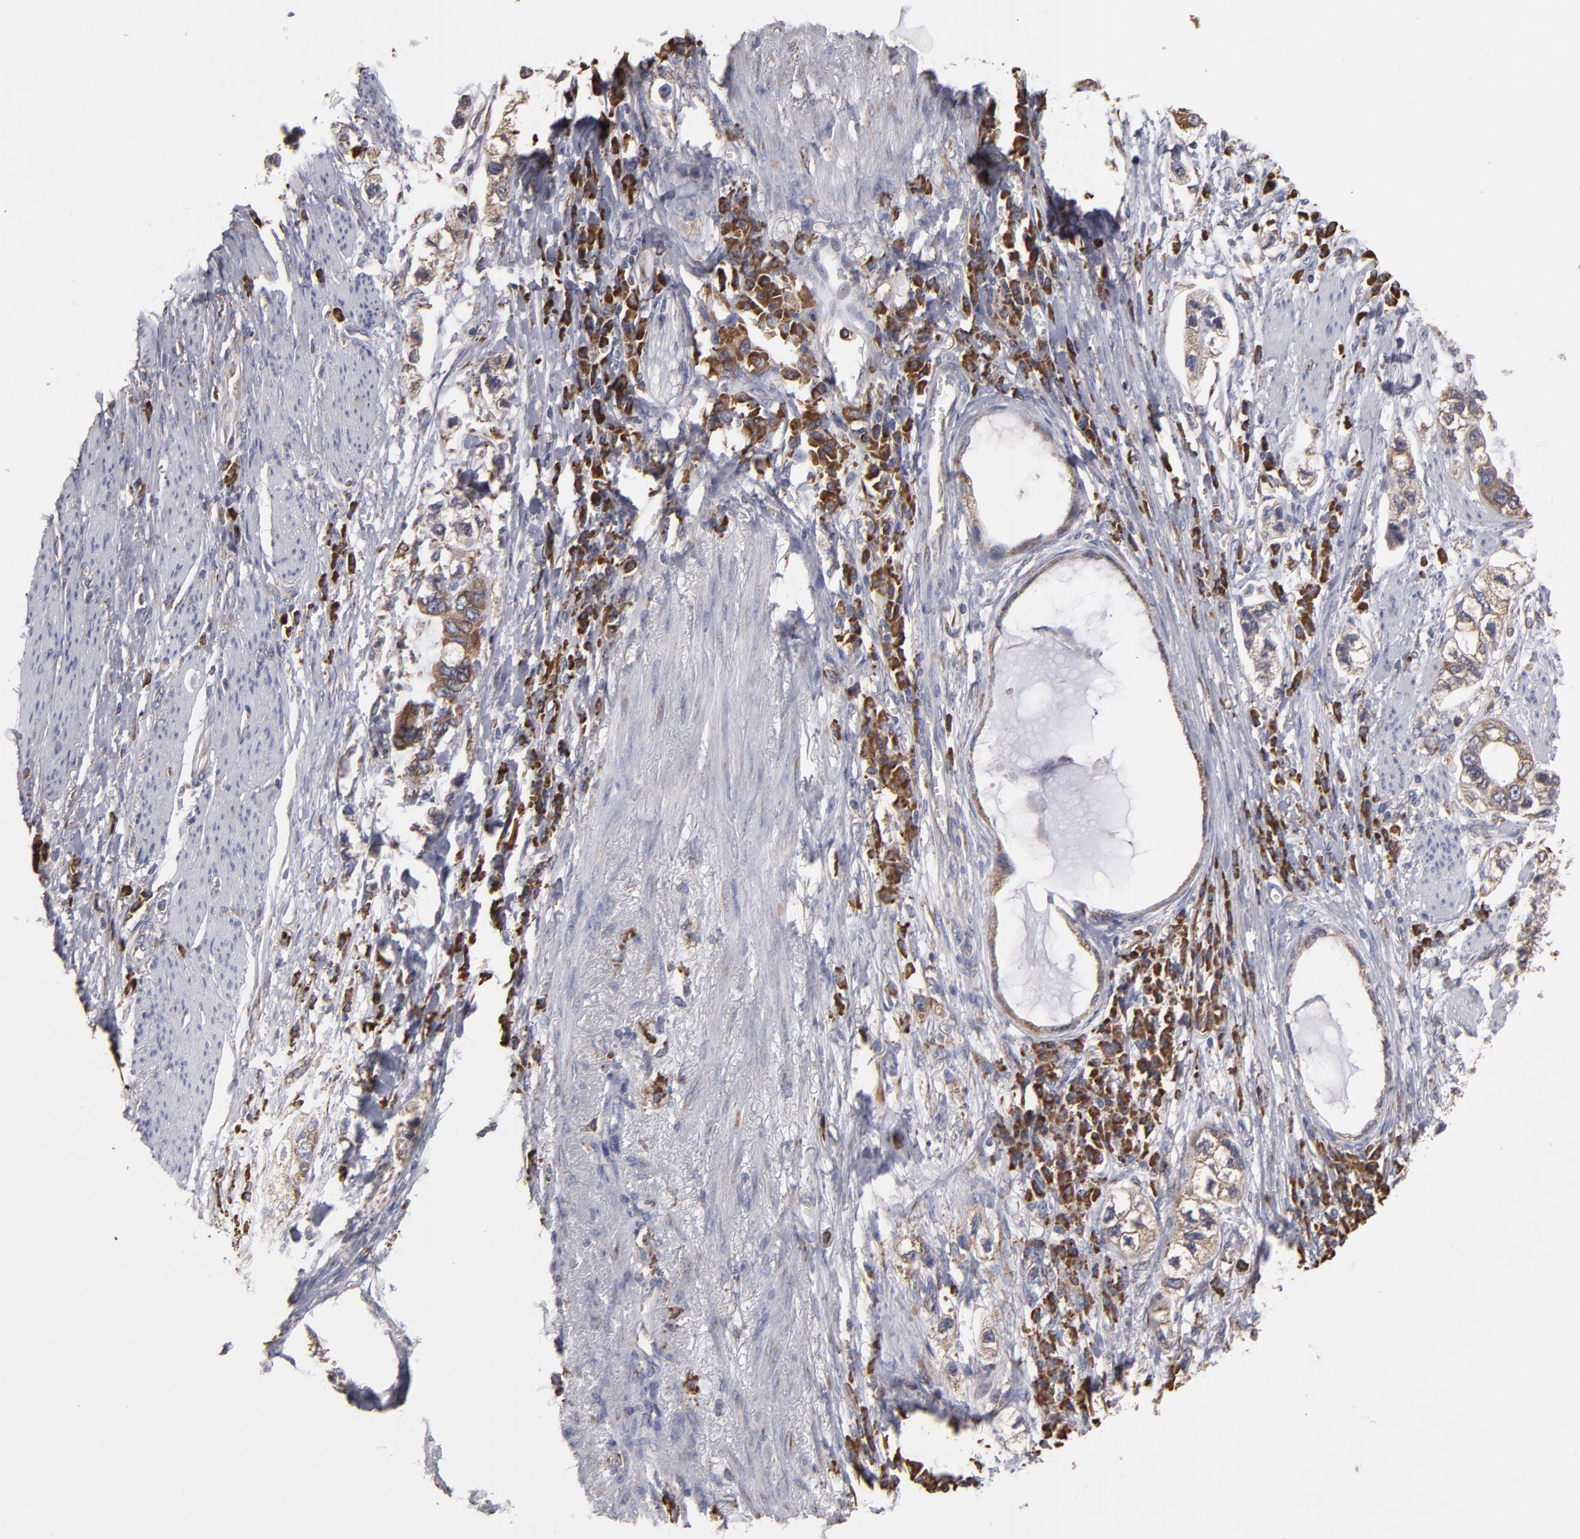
{"staining": {"intensity": "moderate", "quantity": ">75%", "location": "cytoplasmic/membranous"}, "tissue": "stomach cancer", "cell_type": "Tumor cells", "image_type": "cancer", "snomed": [{"axis": "morphology", "description": "Adenocarcinoma, NOS"}, {"axis": "topography", "description": "Stomach, lower"}], "caption": "Protein staining displays moderate cytoplasmic/membranous positivity in about >75% of tumor cells in stomach adenocarcinoma.", "gene": "SND1", "patient": {"sex": "female", "age": 93}}